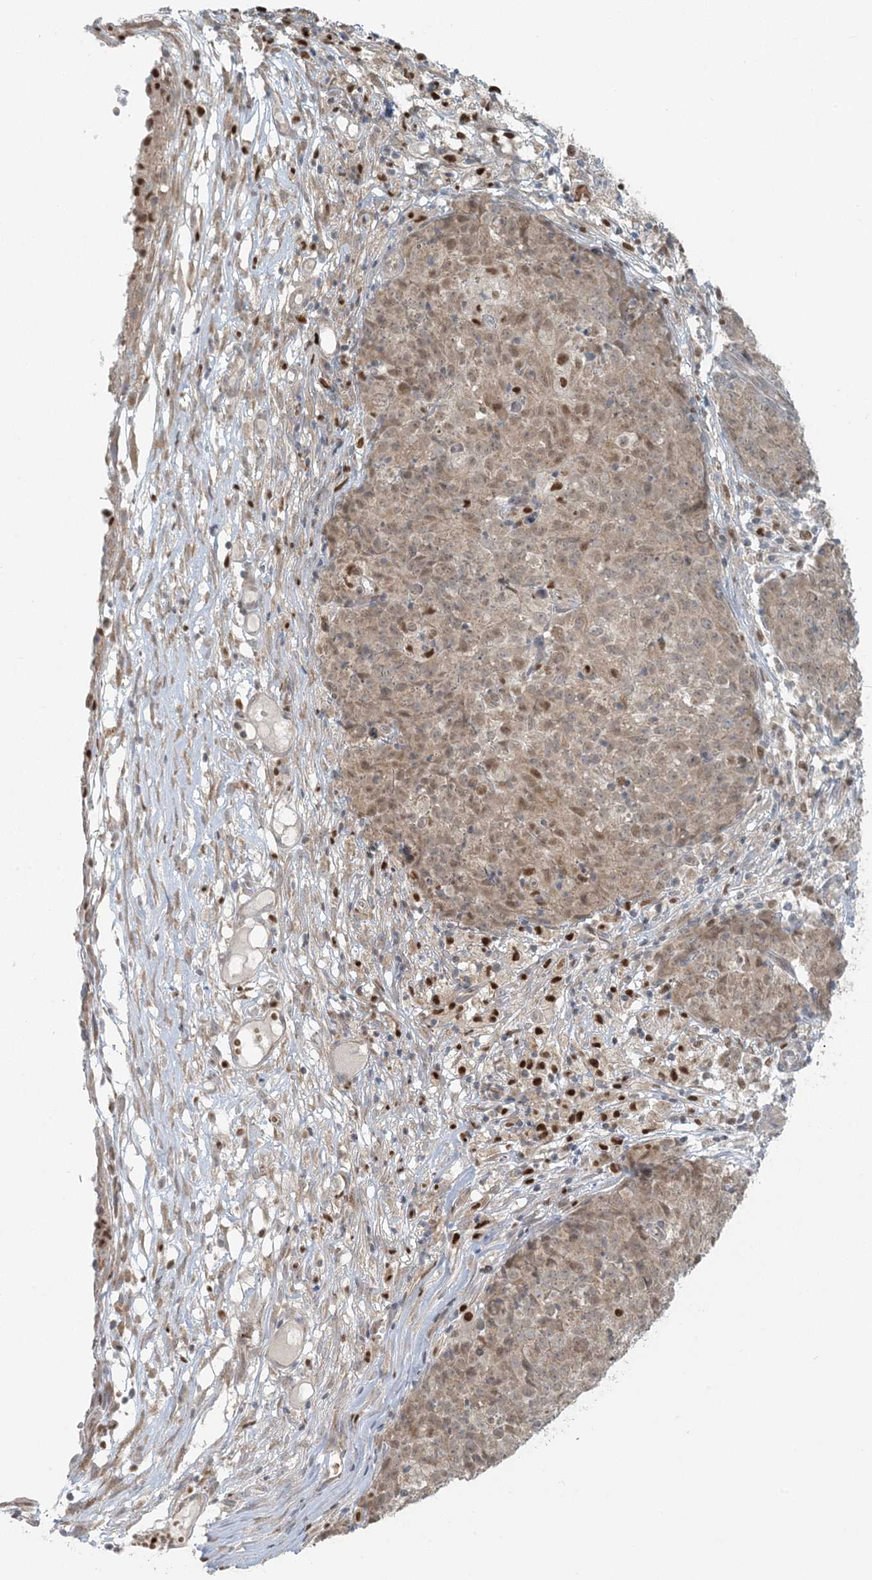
{"staining": {"intensity": "moderate", "quantity": "<25%", "location": "nuclear"}, "tissue": "ovarian cancer", "cell_type": "Tumor cells", "image_type": "cancer", "snomed": [{"axis": "morphology", "description": "Carcinoma, endometroid"}, {"axis": "topography", "description": "Ovary"}], "caption": "Protein expression by immunohistochemistry shows moderate nuclear expression in approximately <25% of tumor cells in ovarian cancer (endometroid carcinoma). (DAB (3,3'-diaminobenzidine) = brown stain, brightfield microscopy at high magnification).", "gene": "CTDNEP1", "patient": {"sex": "female", "age": 42}}